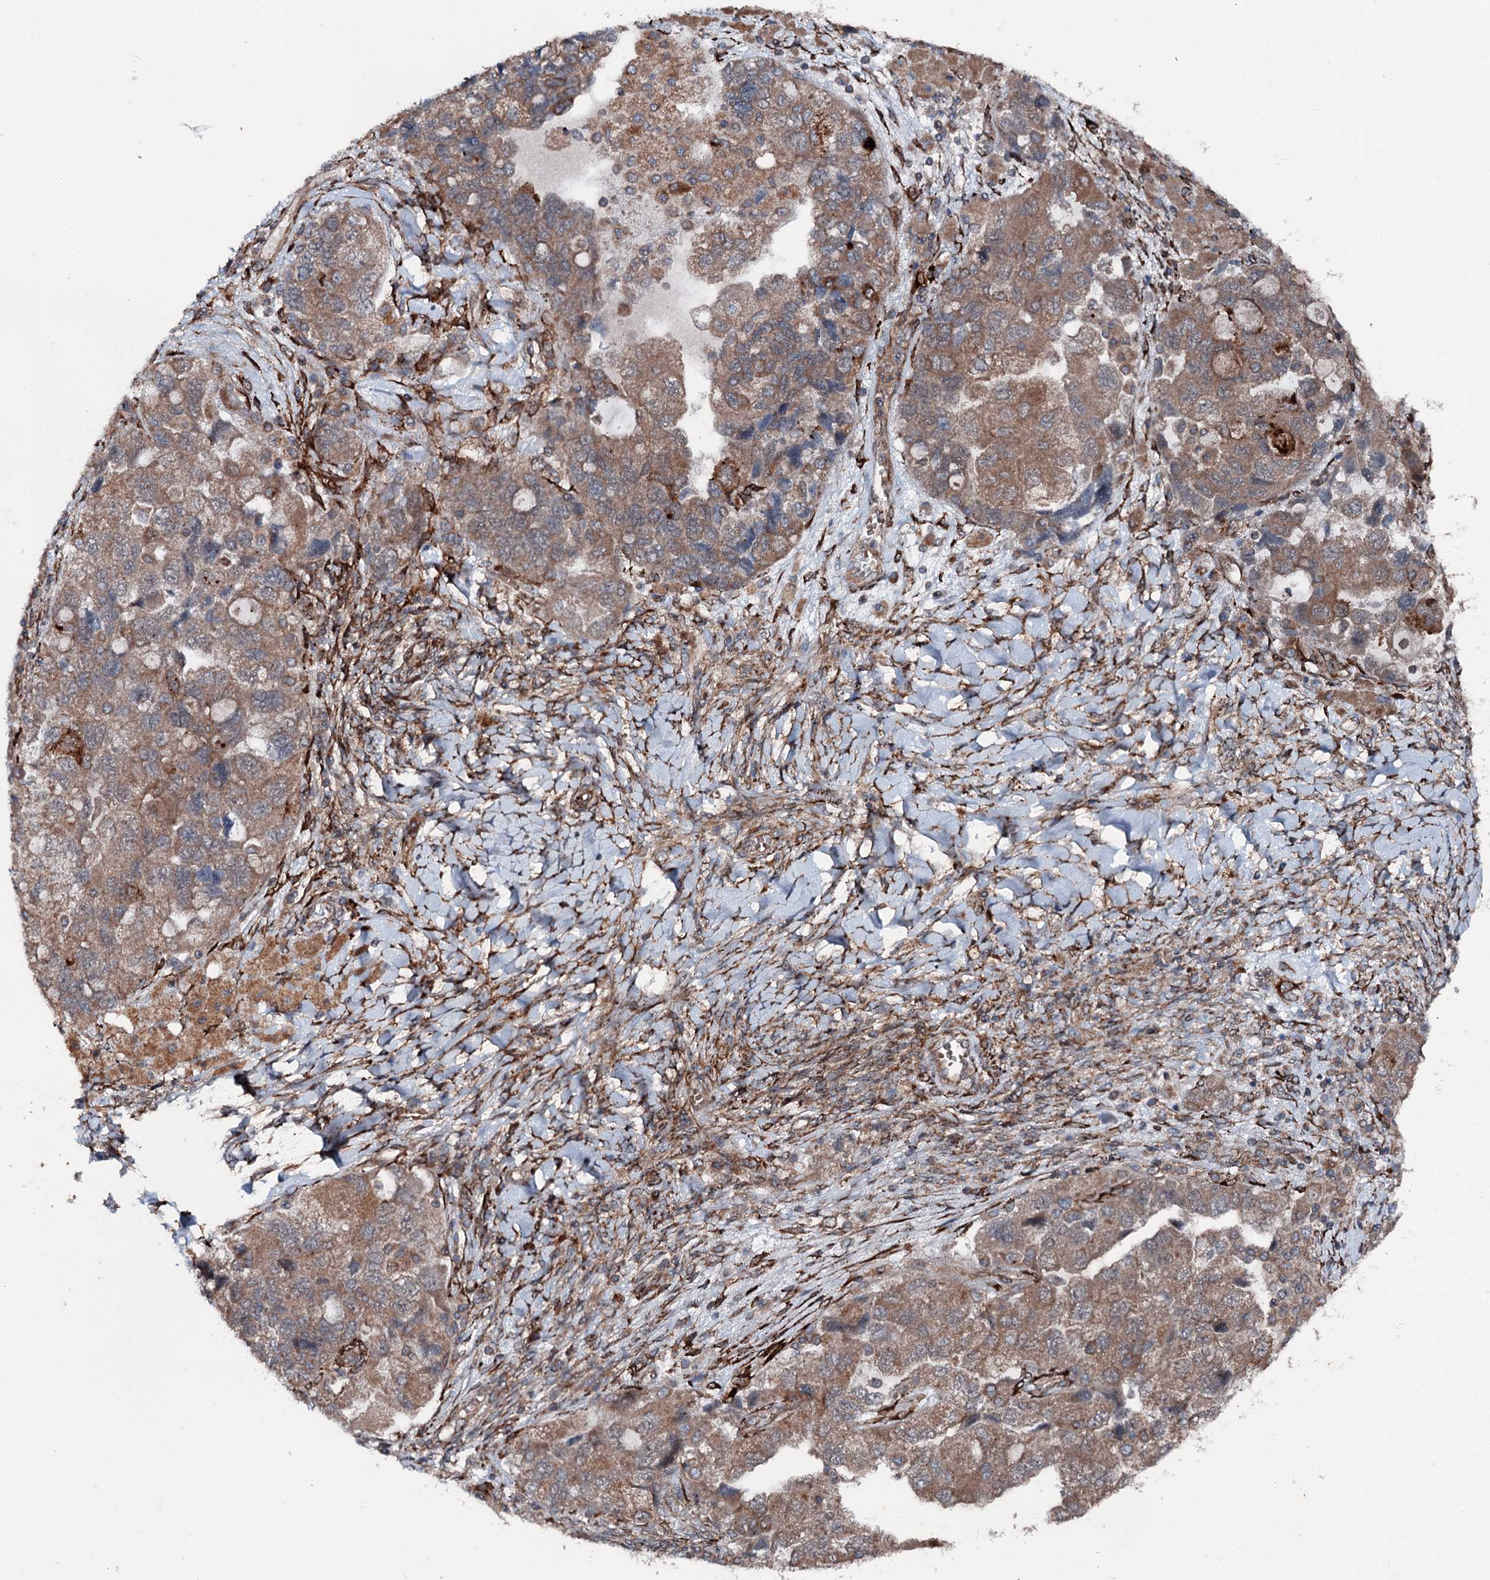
{"staining": {"intensity": "moderate", "quantity": ">75%", "location": "cytoplasmic/membranous"}, "tissue": "ovarian cancer", "cell_type": "Tumor cells", "image_type": "cancer", "snomed": [{"axis": "morphology", "description": "Carcinoma, NOS"}, {"axis": "morphology", "description": "Cystadenocarcinoma, serous, NOS"}, {"axis": "topography", "description": "Ovary"}], "caption": "An IHC micrograph of tumor tissue is shown. Protein staining in brown labels moderate cytoplasmic/membranous positivity in serous cystadenocarcinoma (ovarian) within tumor cells.", "gene": "DDIAS", "patient": {"sex": "female", "age": 69}}